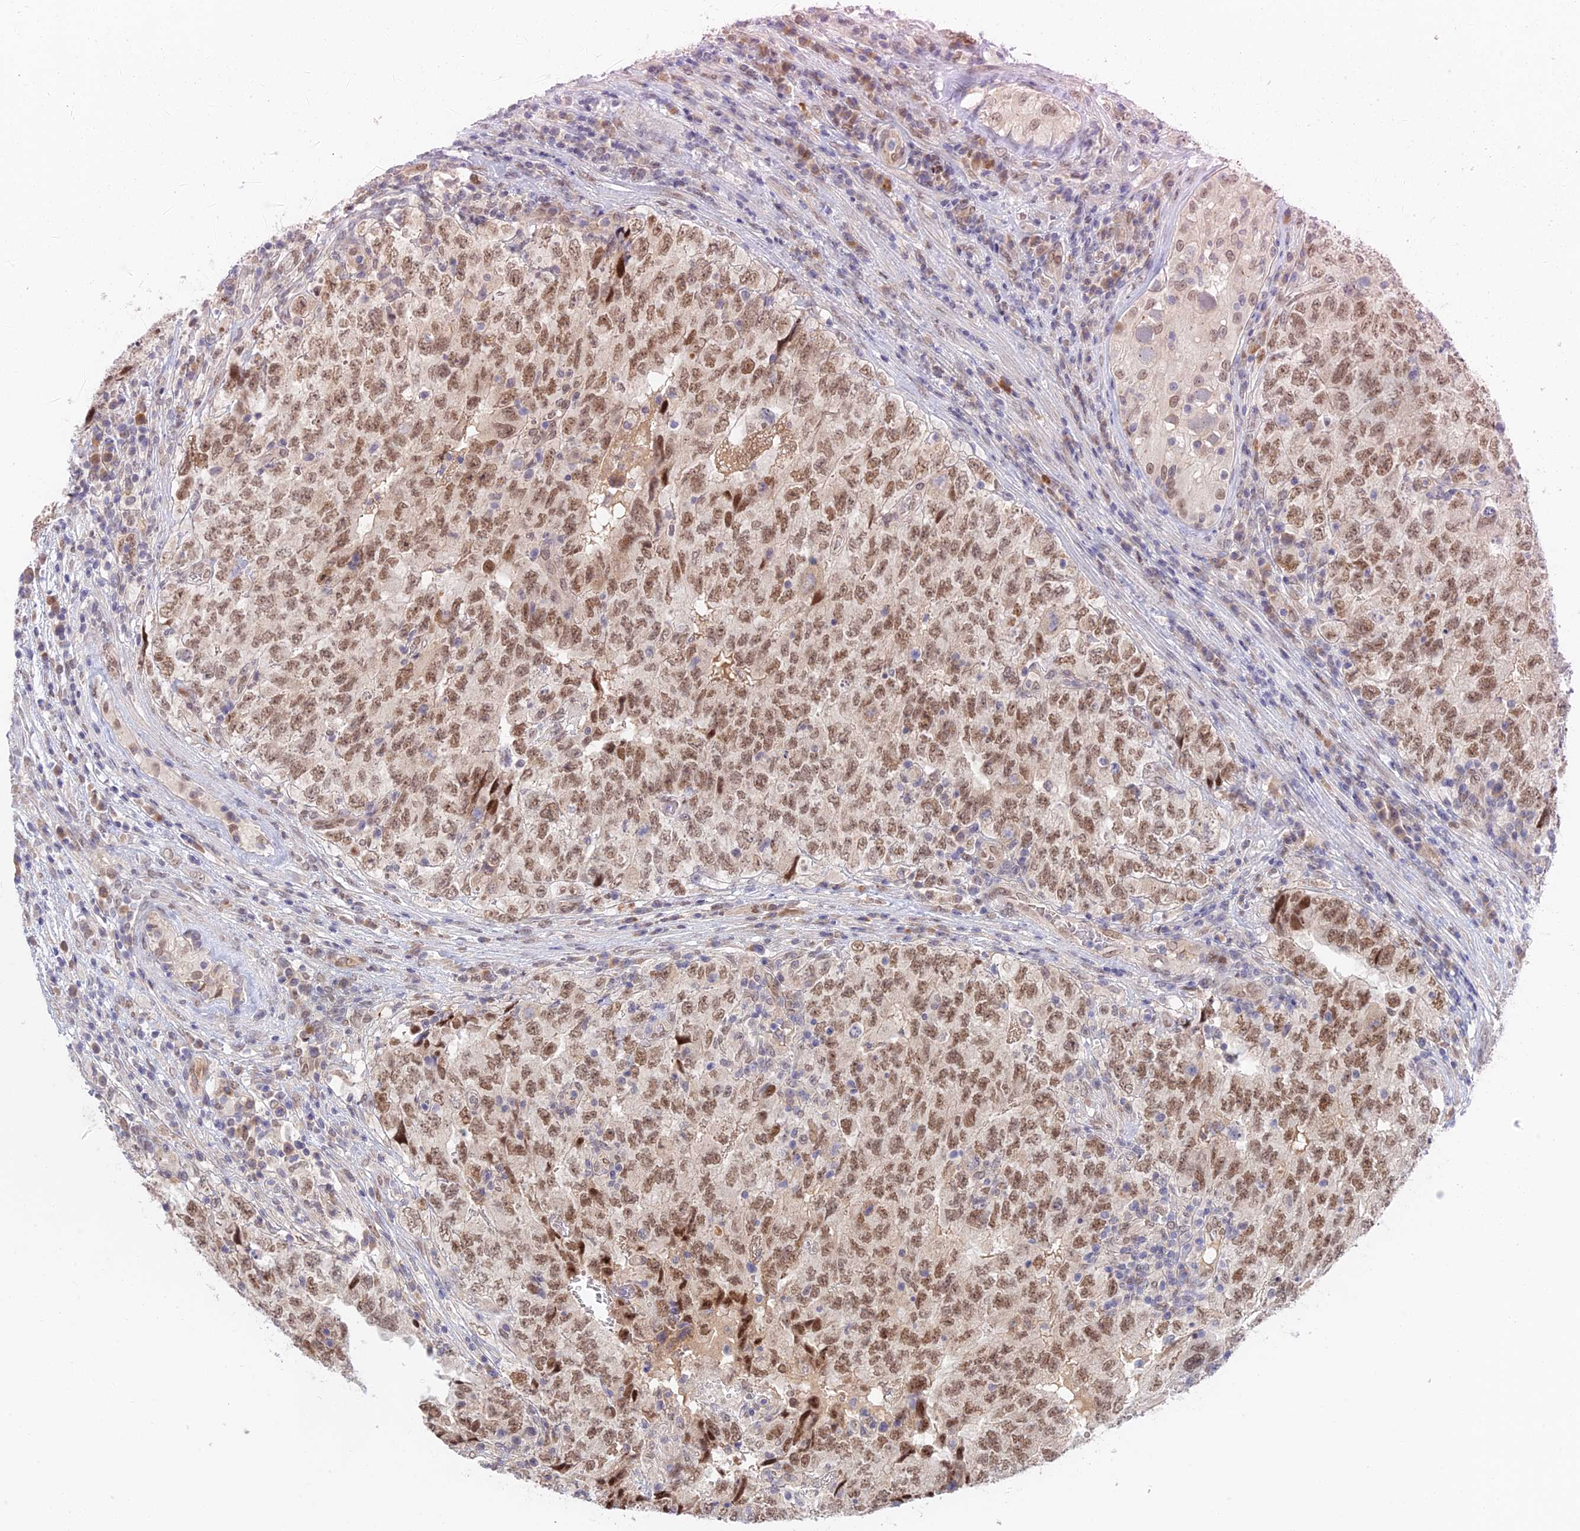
{"staining": {"intensity": "moderate", "quantity": ">75%", "location": "nuclear"}, "tissue": "testis cancer", "cell_type": "Tumor cells", "image_type": "cancer", "snomed": [{"axis": "morphology", "description": "Carcinoma, Embryonal, NOS"}, {"axis": "topography", "description": "Testis"}], "caption": "Immunohistochemistry histopathology image of neoplastic tissue: embryonal carcinoma (testis) stained using immunohistochemistry displays medium levels of moderate protein expression localized specifically in the nuclear of tumor cells, appearing as a nuclear brown color.", "gene": "ZUP1", "patient": {"sex": "male", "age": 34}}